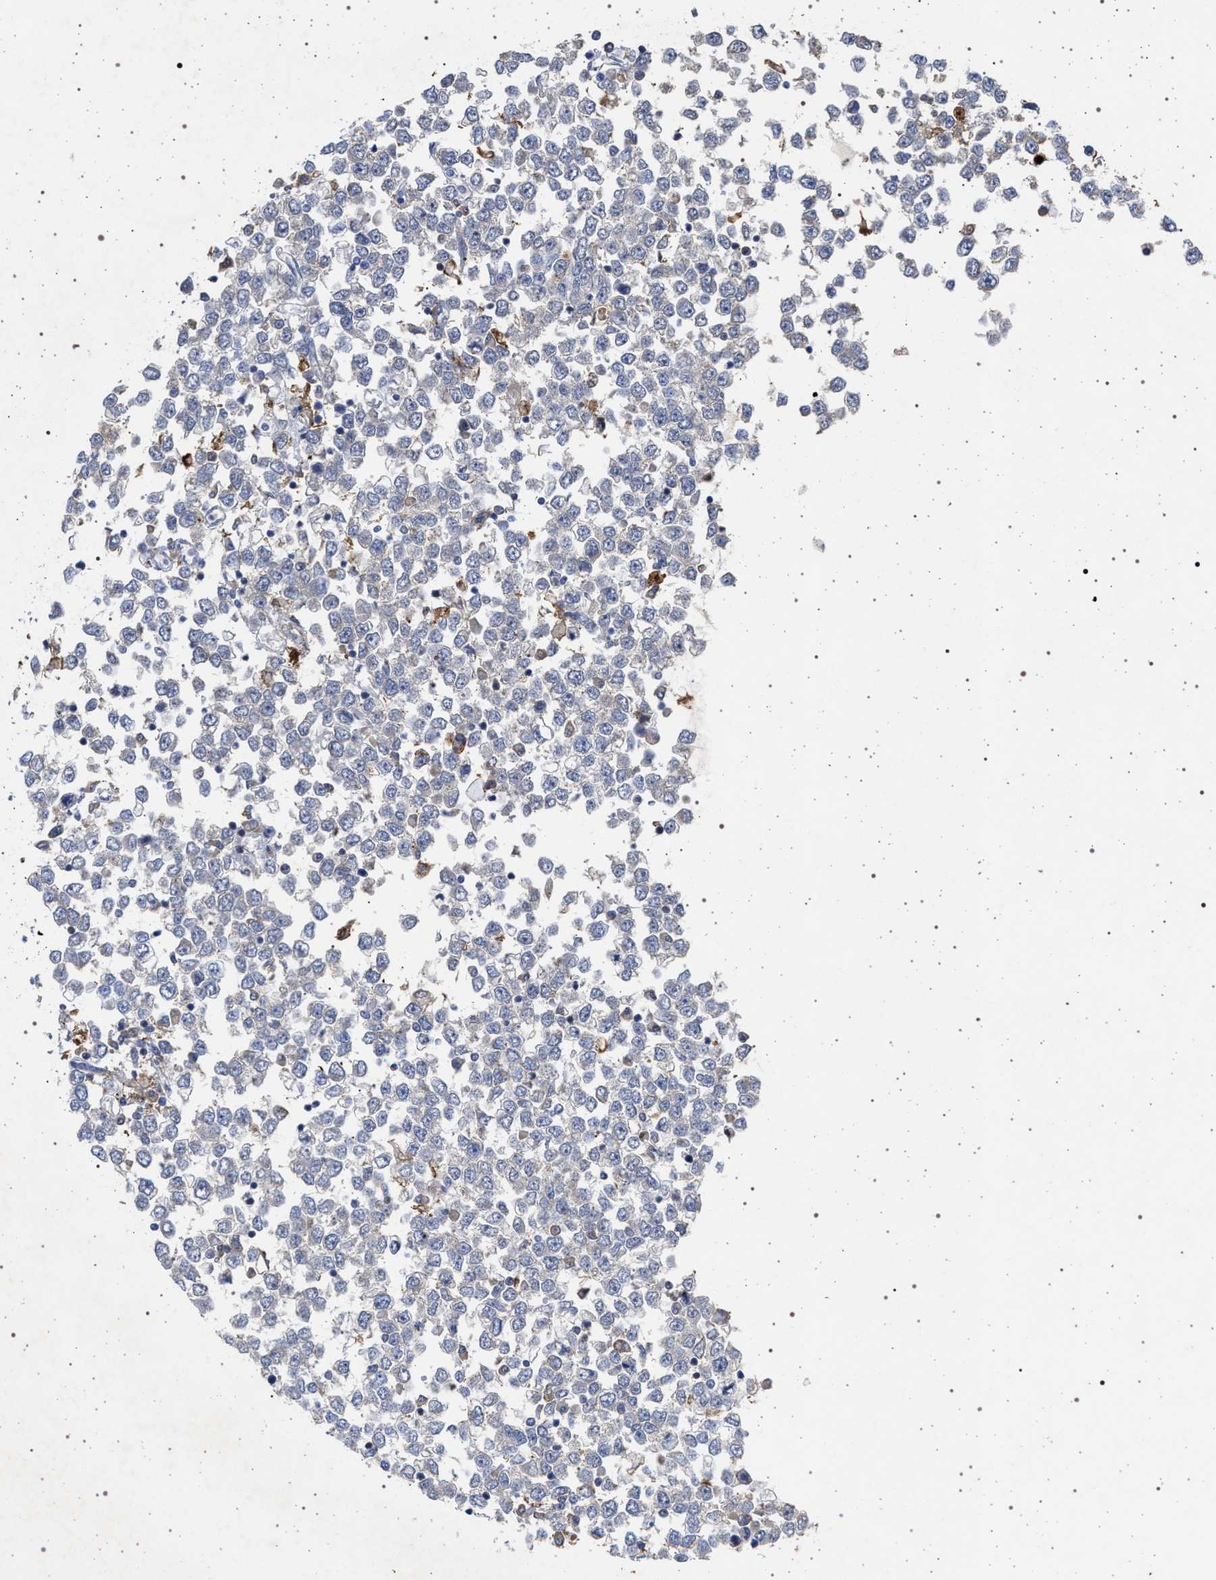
{"staining": {"intensity": "negative", "quantity": "none", "location": "none"}, "tissue": "testis cancer", "cell_type": "Tumor cells", "image_type": "cancer", "snomed": [{"axis": "morphology", "description": "Seminoma, NOS"}, {"axis": "topography", "description": "Testis"}], "caption": "Human testis cancer (seminoma) stained for a protein using immunohistochemistry displays no expression in tumor cells.", "gene": "PLG", "patient": {"sex": "male", "age": 65}}